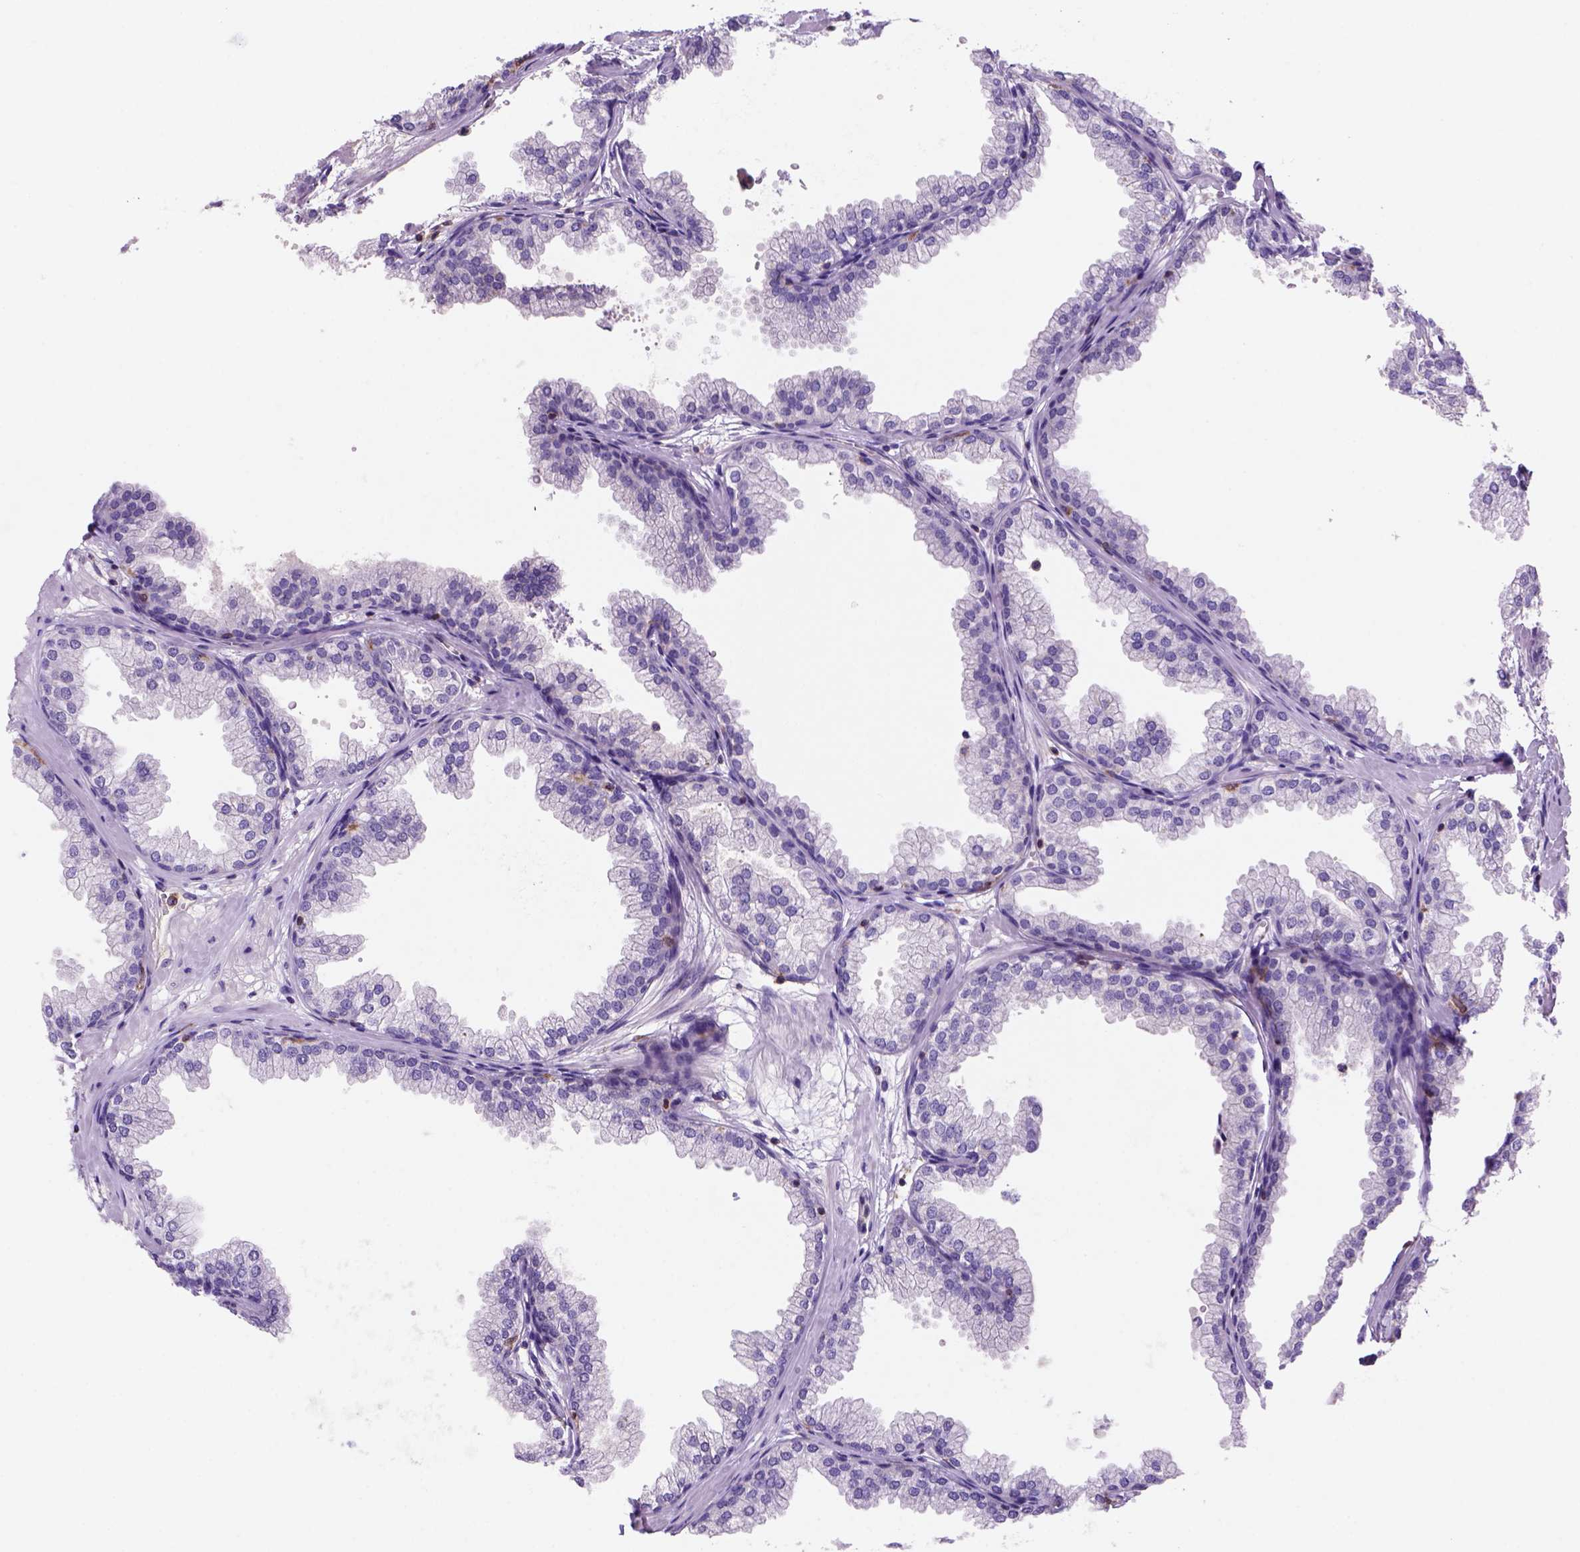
{"staining": {"intensity": "negative", "quantity": "none", "location": "none"}, "tissue": "prostate", "cell_type": "Glandular cells", "image_type": "normal", "snomed": [{"axis": "morphology", "description": "Normal tissue, NOS"}, {"axis": "topography", "description": "Prostate"}], "caption": "This histopathology image is of unremarkable prostate stained with immunohistochemistry to label a protein in brown with the nuclei are counter-stained blue. There is no positivity in glandular cells.", "gene": "INPP5D", "patient": {"sex": "male", "age": 37}}